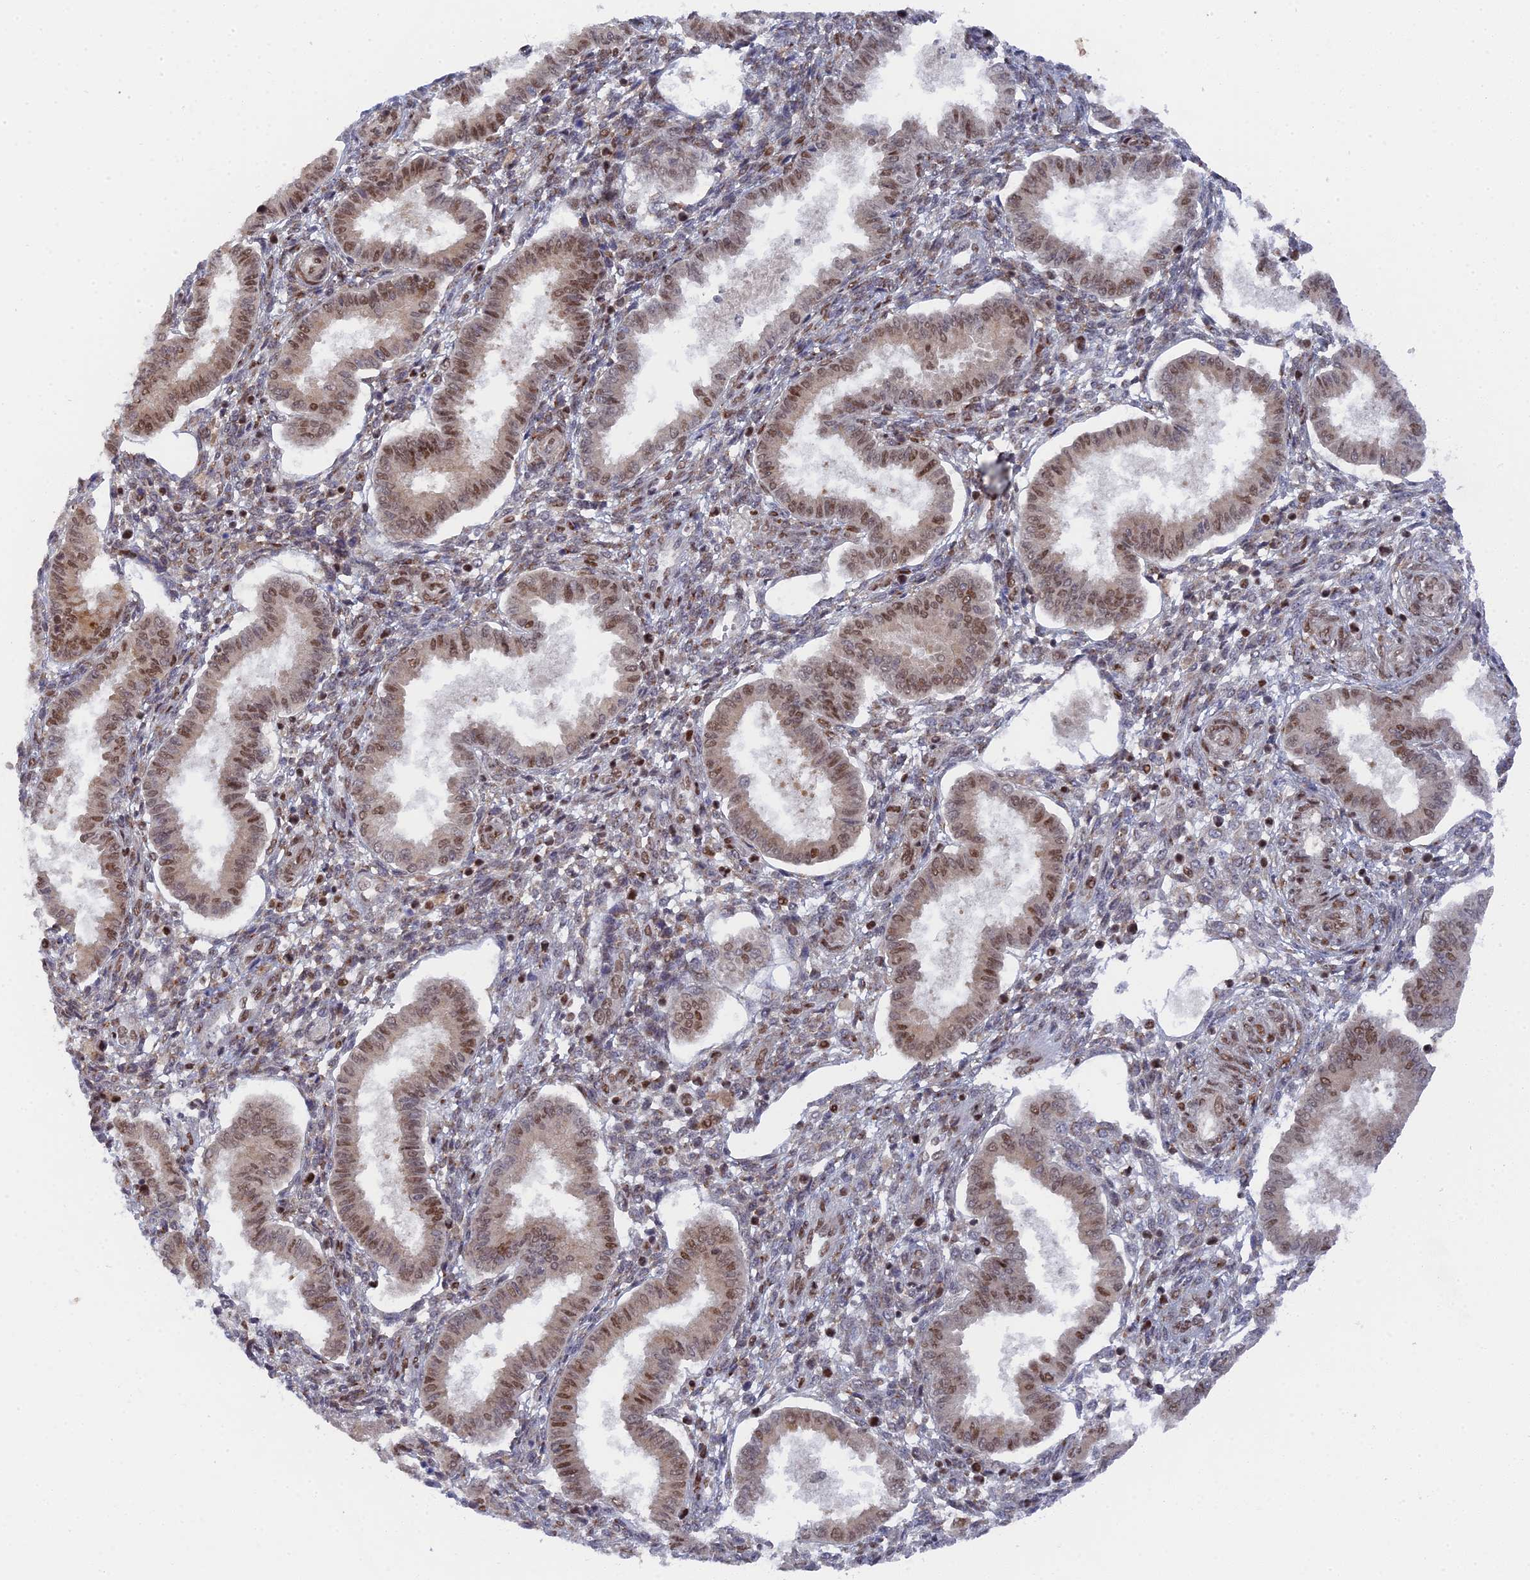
{"staining": {"intensity": "moderate", "quantity": "25%-75%", "location": "nuclear"}, "tissue": "endometrium", "cell_type": "Cells in endometrial stroma", "image_type": "normal", "snomed": [{"axis": "morphology", "description": "Normal tissue, NOS"}, {"axis": "topography", "description": "Endometrium"}], "caption": "IHC (DAB (3,3'-diaminobenzidine)) staining of benign endometrium exhibits moderate nuclear protein positivity in approximately 25%-75% of cells in endometrial stroma.", "gene": "CCDC85A", "patient": {"sex": "female", "age": 24}}